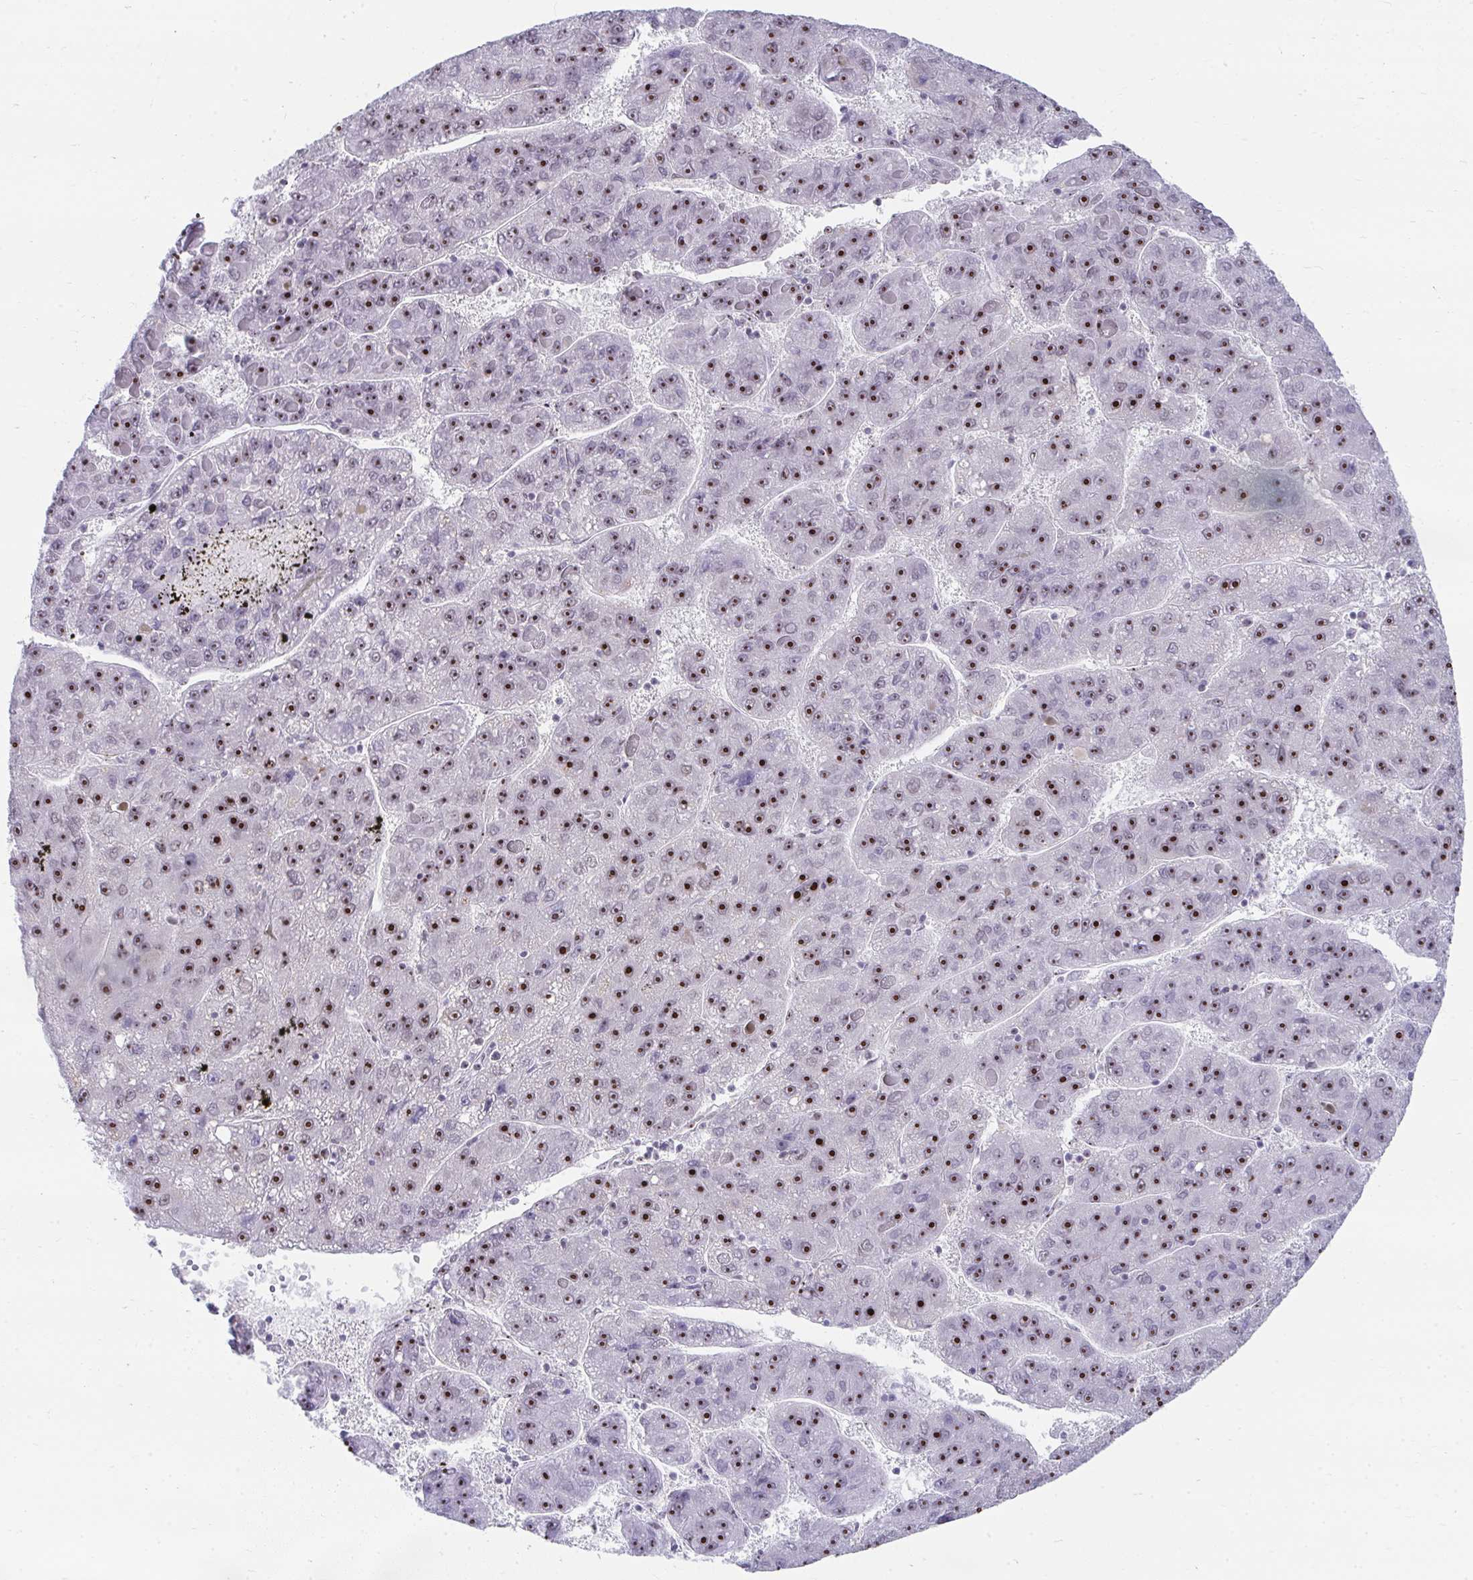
{"staining": {"intensity": "strong", "quantity": ">75%", "location": "nuclear"}, "tissue": "liver cancer", "cell_type": "Tumor cells", "image_type": "cancer", "snomed": [{"axis": "morphology", "description": "Carcinoma, Hepatocellular, NOS"}, {"axis": "topography", "description": "Liver"}], "caption": "Immunohistochemical staining of human hepatocellular carcinoma (liver) shows high levels of strong nuclear staining in about >75% of tumor cells.", "gene": "HIRA", "patient": {"sex": "female", "age": 82}}